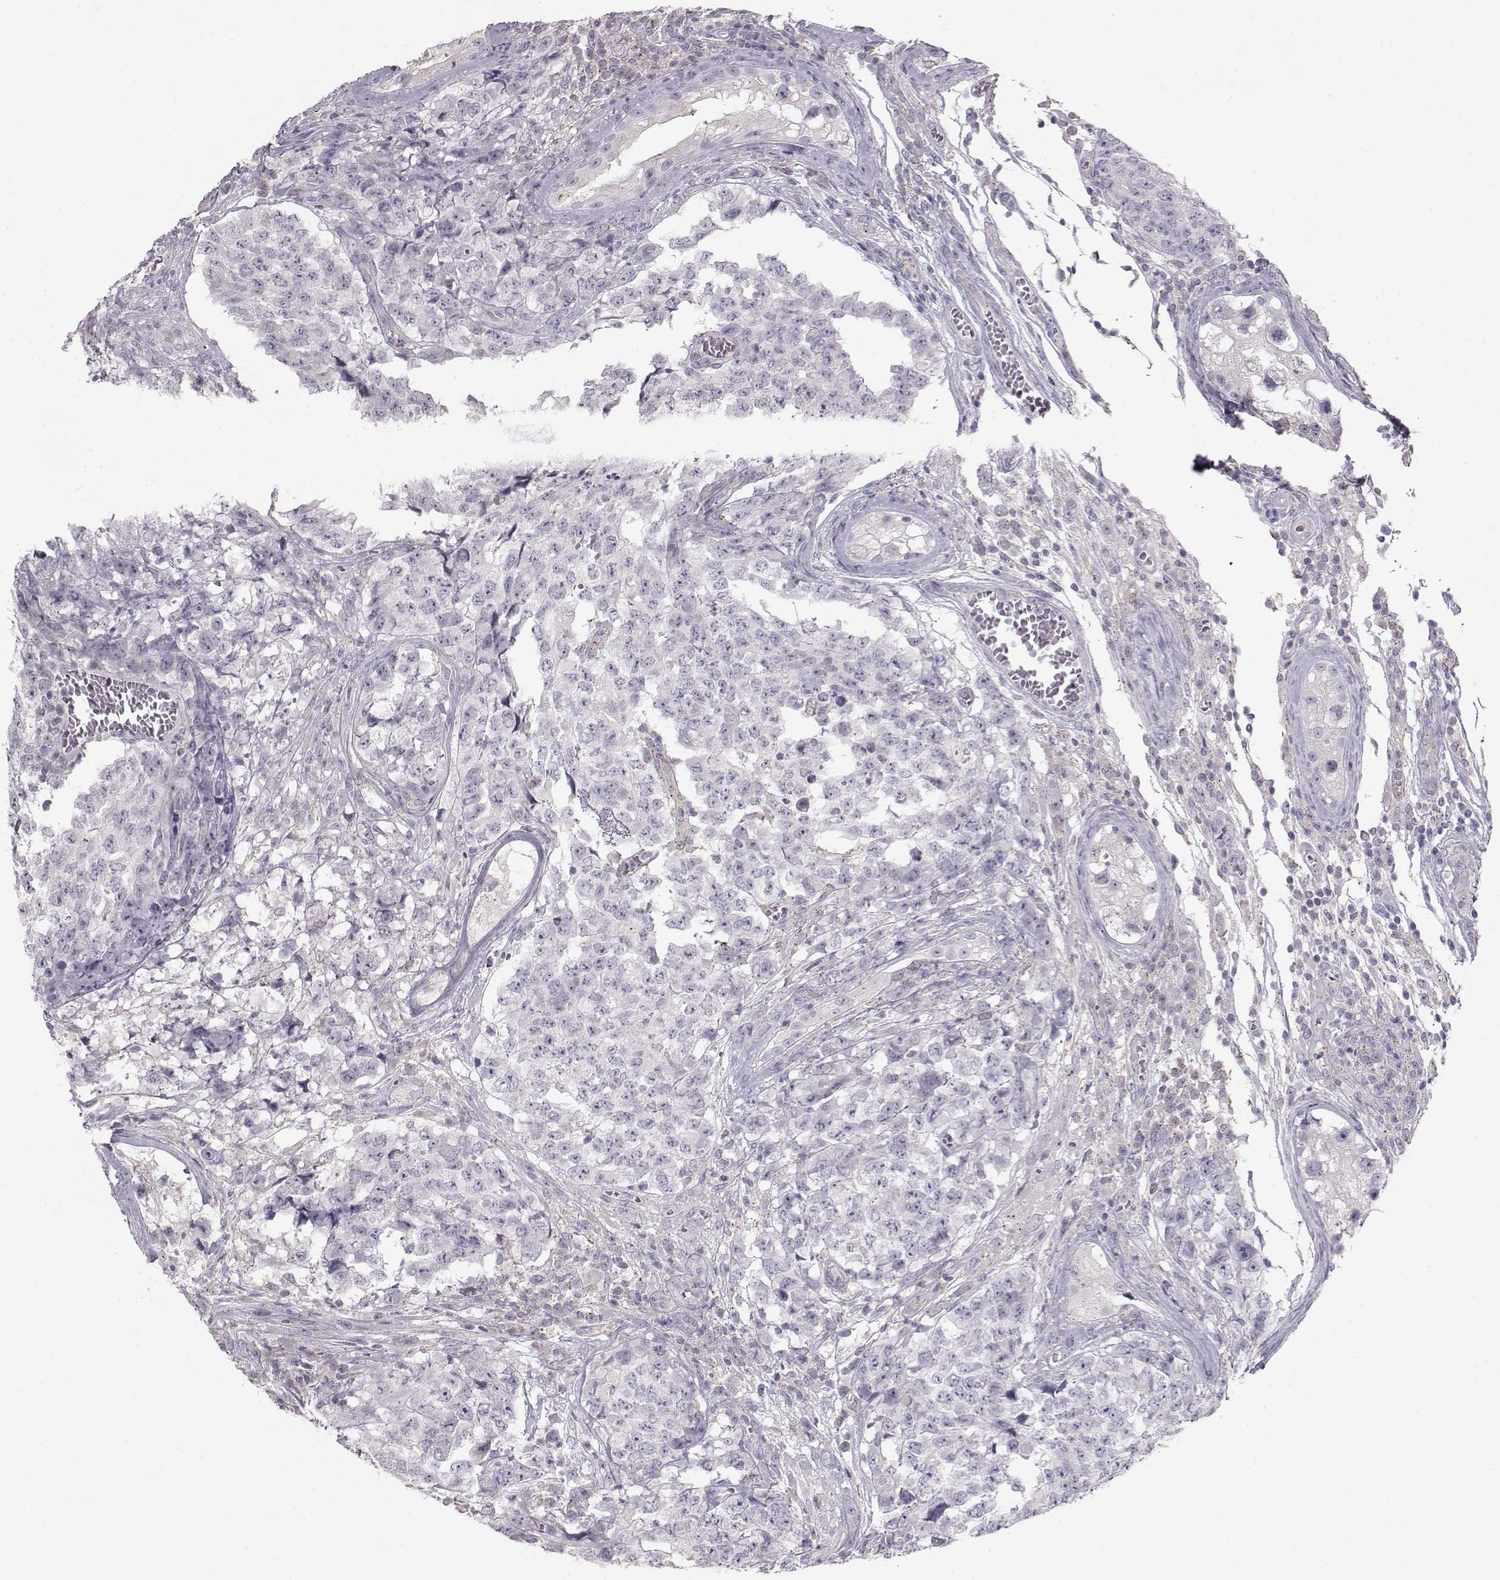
{"staining": {"intensity": "negative", "quantity": "none", "location": "none"}, "tissue": "testis cancer", "cell_type": "Tumor cells", "image_type": "cancer", "snomed": [{"axis": "morphology", "description": "Carcinoma, Embryonal, NOS"}, {"axis": "topography", "description": "Testis"}], "caption": "Micrograph shows no significant protein staining in tumor cells of testis cancer (embryonal carcinoma).", "gene": "GRK1", "patient": {"sex": "male", "age": 23}}